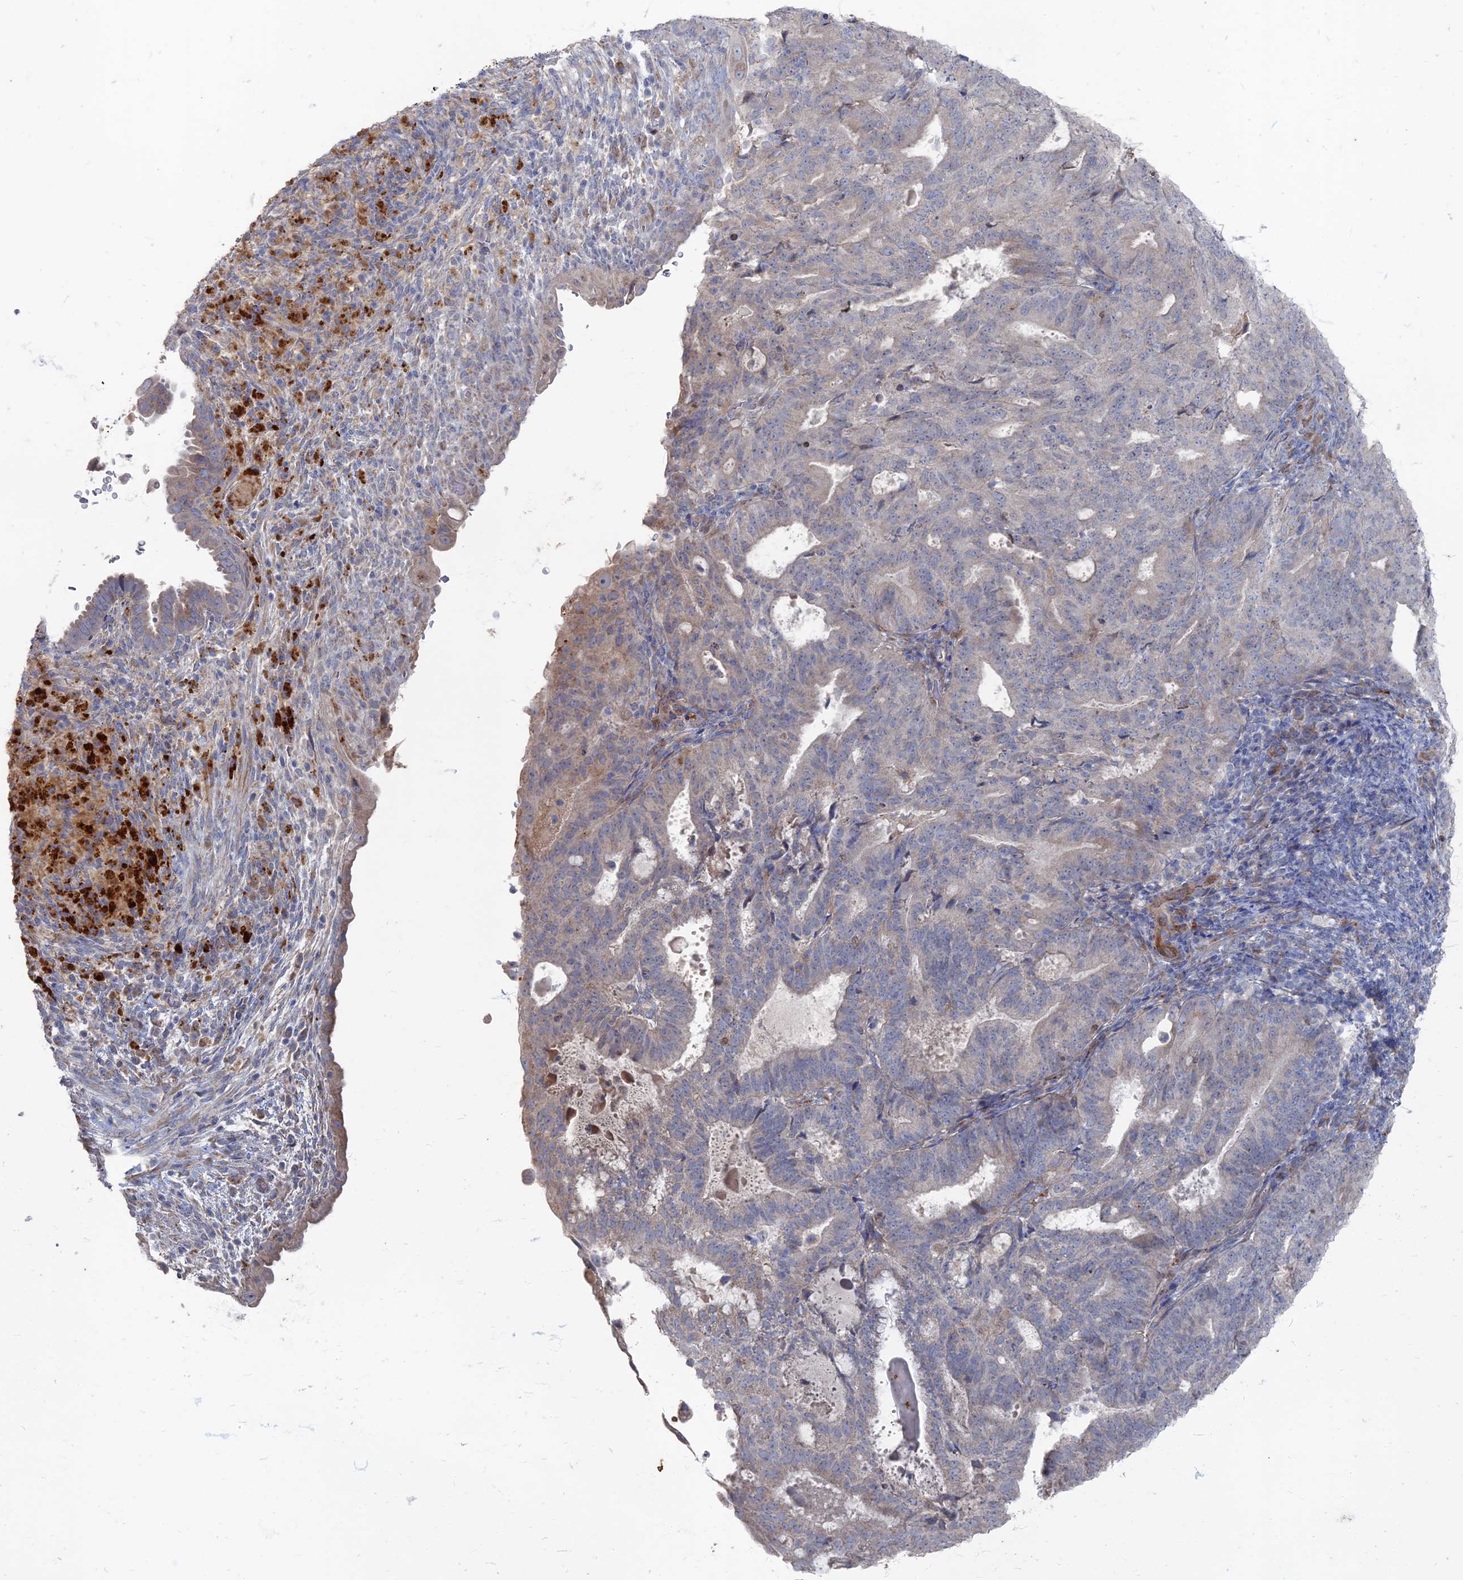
{"staining": {"intensity": "weak", "quantity": "<25%", "location": "cytoplasmic/membranous"}, "tissue": "endometrial cancer", "cell_type": "Tumor cells", "image_type": "cancer", "snomed": [{"axis": "morphology", "description": "Adenocarcinoma, NOS"}, {"axis": "topography", "description": "Endometrium"}], "caption": "Immunohistochemistry micrograph of adenocarcinoma (endometrial) stained for a protein (brown), which displays no expression in tumor cells.", "gene": "TMEM128", "patient": {"sex": "female", "age": 70}}